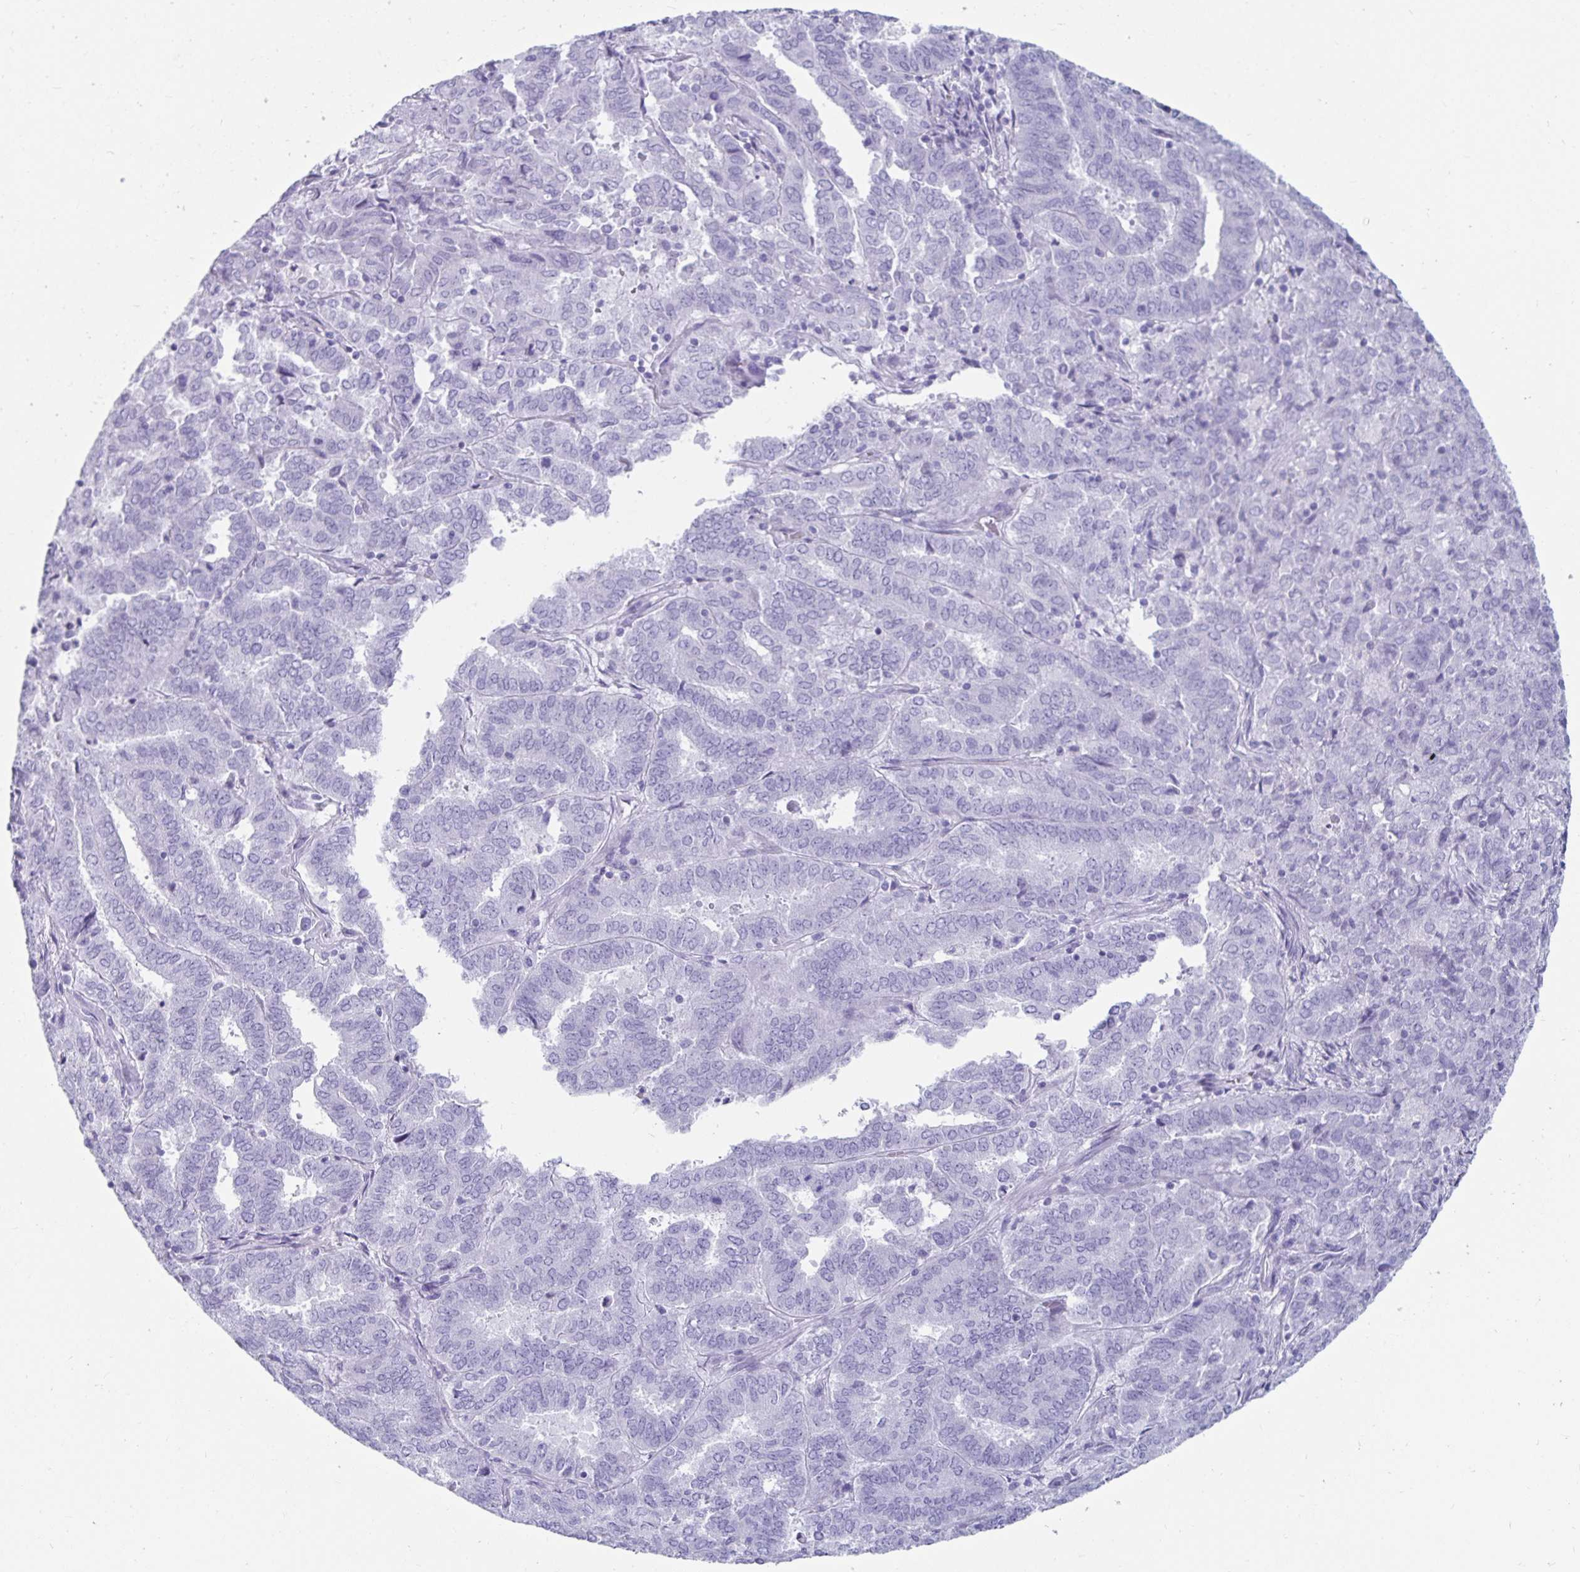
{"staining": {"intensity": "negative", "quantity": "none", "location": "none"}, "tissue": "endometrial cancer", "cell_type": "Tumor cells", "image_type": "cancer", "snomed": [{"axis": "morphology", "description": "Adenocarcinoma, NOS"}, {"axis": "topography", "description": "Endometrium"}], "caption": "Micrograph shows no protein positivity in tumor cells of endometrial cancer tissue.", "gene": "ZPBP2", "patient": {"sex": "female", "age": 72}}